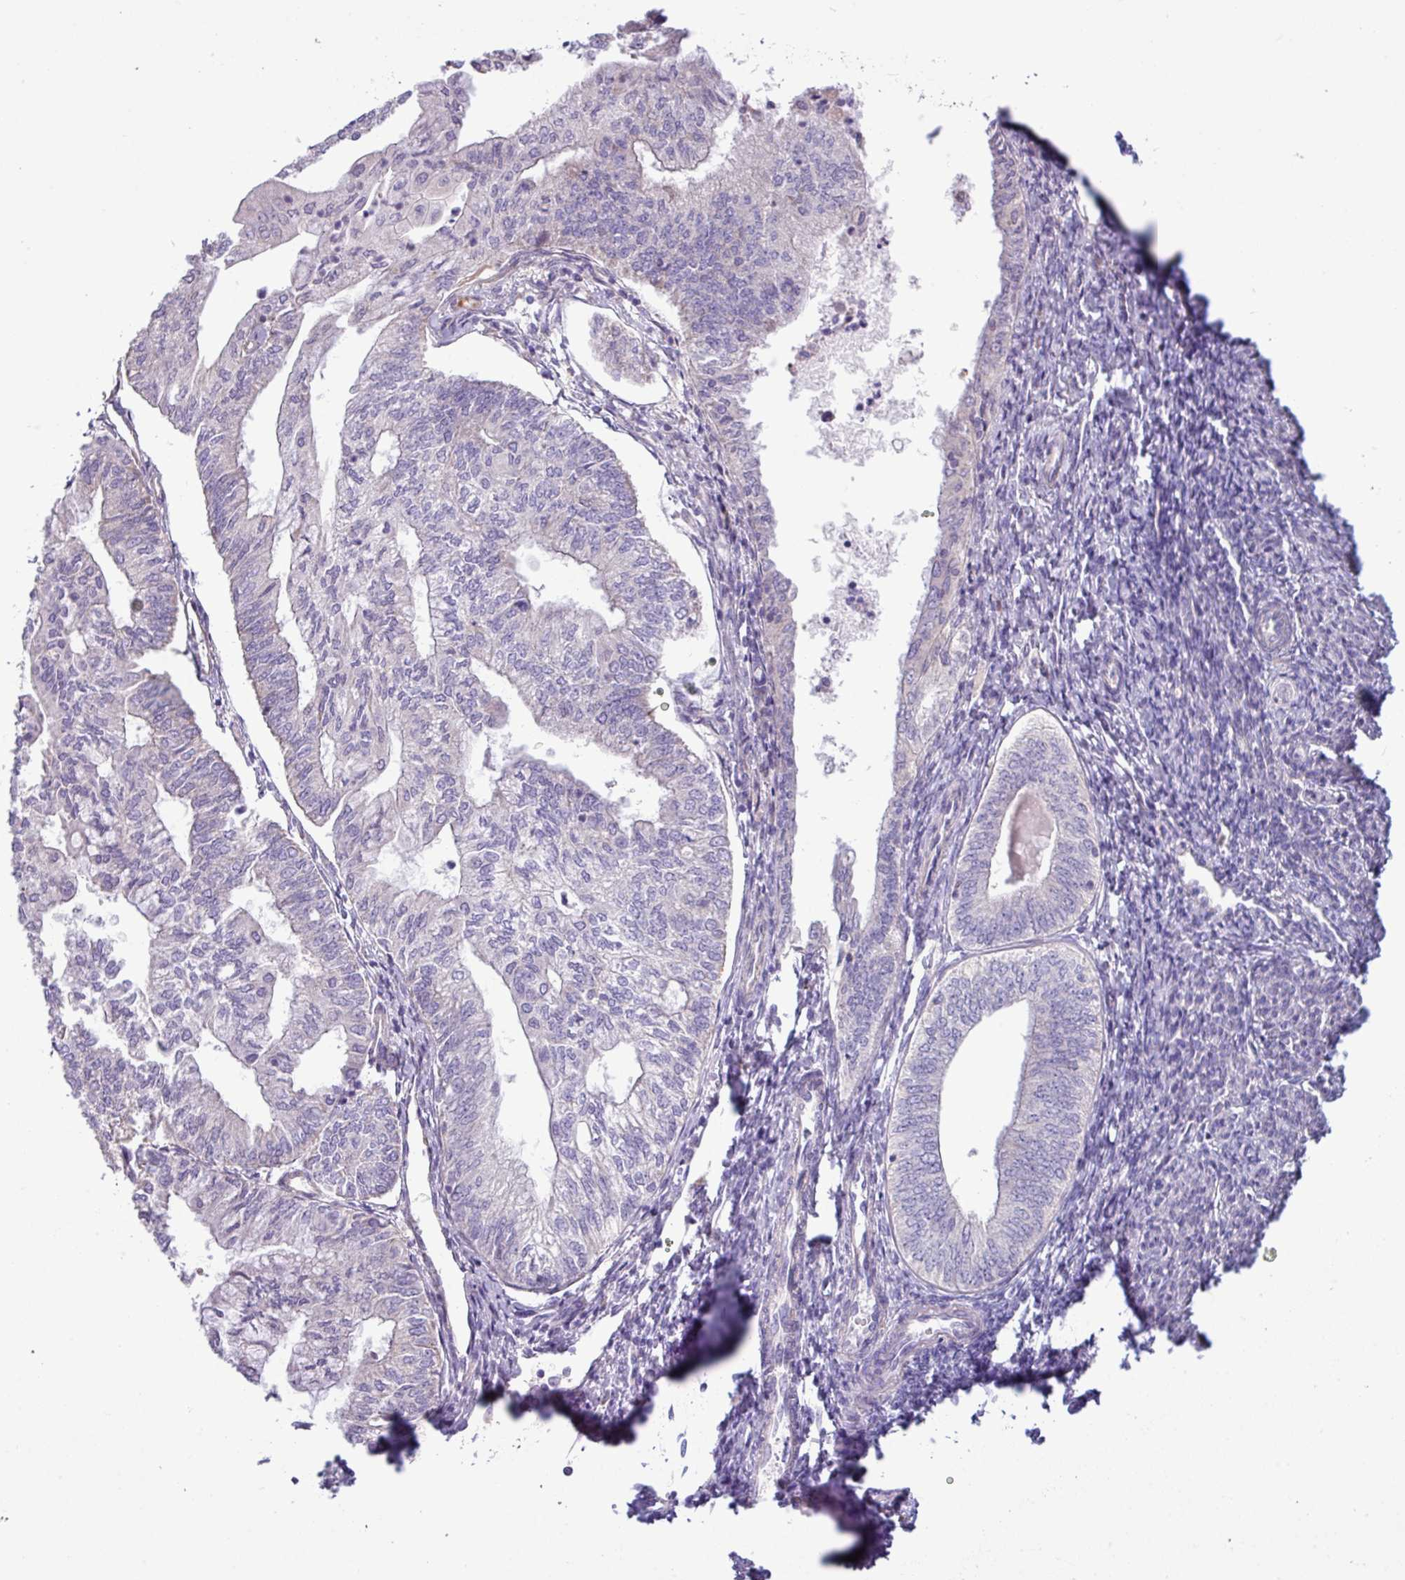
{"staining": {"intensity": "weak", "quantity": "<25%", "location": "cytoplasmic/membranous"}, "tissue": "smooth muscle", "cell_type": "Smooth muscle cells", "image_type": "normal", "snomed": [{"axis": "morphology", "description": "Normal tissue, NOS"}, {"axis": "topography", "description": "Smooth muscle"}, {"axis": "topography", "description": "Fallopian tube"}], "caption": "DAB (3,3'-diaminobenzidine) immunohistochemical staining of unremarkable human smooth muscle reveals no significant staining in smooth muscle cells.", "gene": "IRGC", "patient": {"sex": "female", "age": 59}}